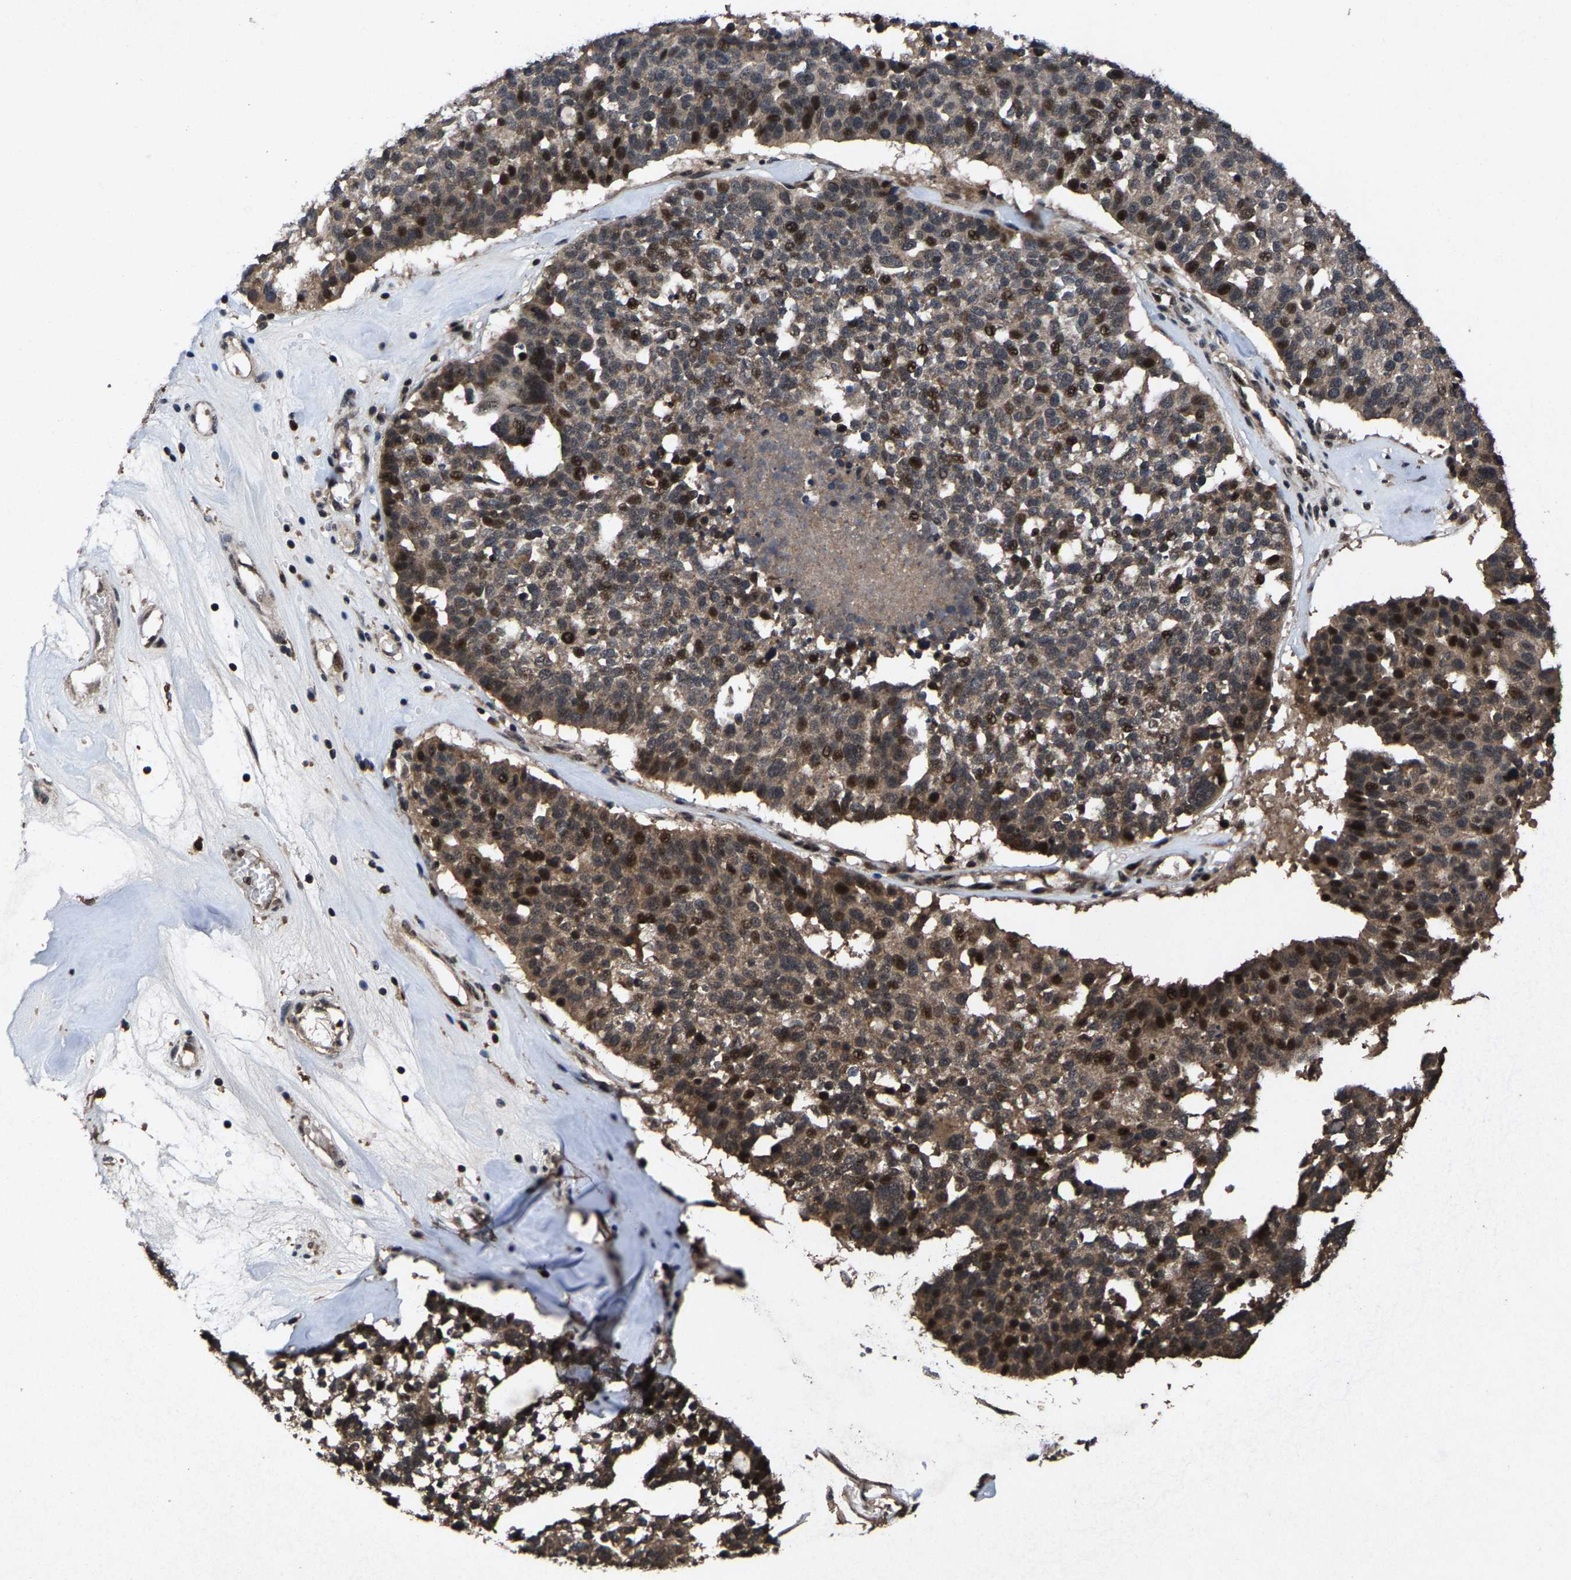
{"staining": {"intensity": "moderate", "quantity": ">75%", "location": "cytoplasmic/membranous,nuclear"}, "tissue": "ovarian cancer", "cell_type": "Tumor cells", "image_type": "cancer", "snomed": [{"axis": "morphology", "description": "Cystadenocarcinoma, serous, NOS"}, {"axis": "topography", "description": "Ovary"}], "caption": "Moderate cytoplasmic/membranous and nuclear positivity is seen in approximately >75% of tumor cells in serous cystadenocarcinoma (ovarian).", "gene": "HAUS6", "patient": {"sex": "female", "age": 59}}